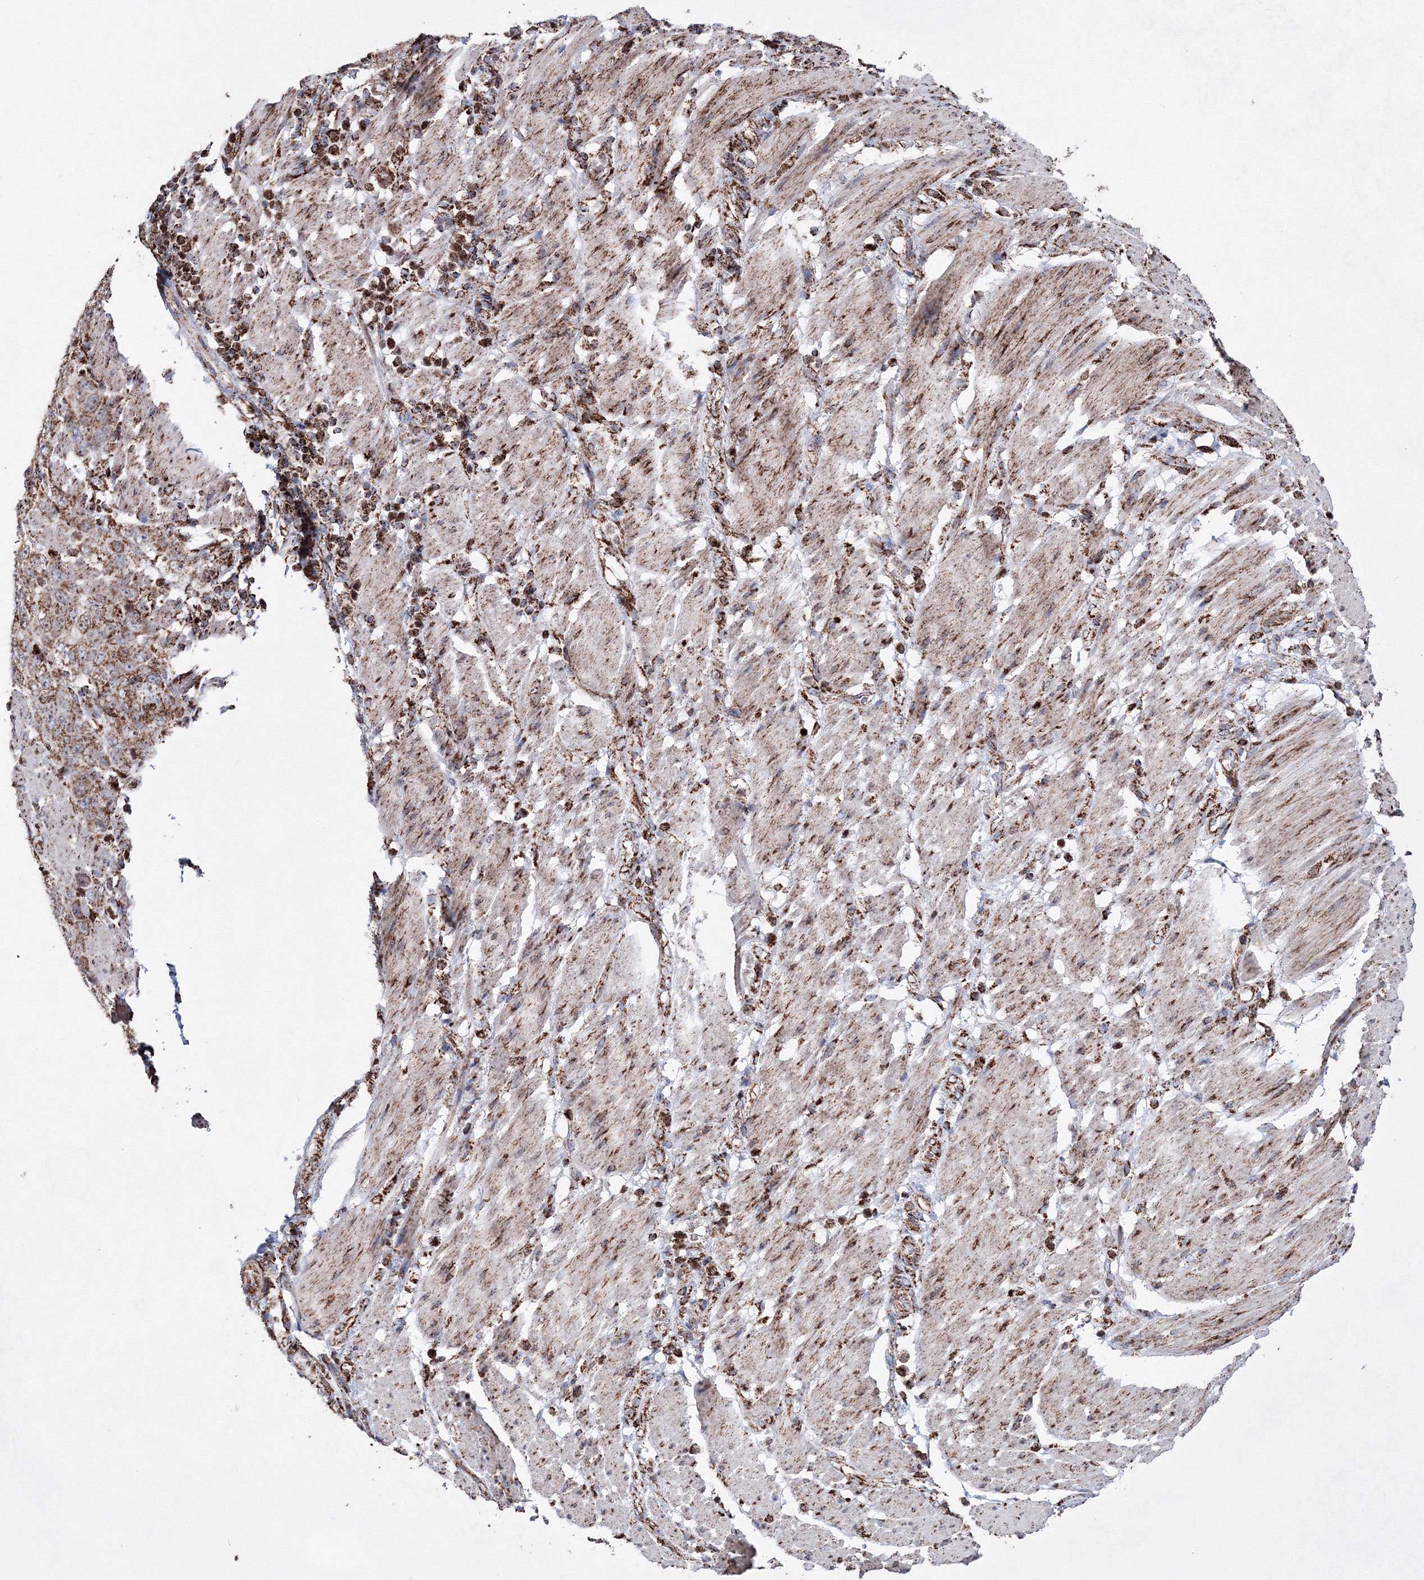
{"staining": {"intensity": "moderate", "quantity": ">75%", "location": "cytoplasmic/membranous"}, "tissue": "stomach cancer", "cell_type": "Tumor cells", "image_type": "cancer", "snomed": [{"axis": "morphology", "description": "Adenocarcinoma, NOS"}, {"axis": "topography", "description": "Stomach"}], "caption": "The photomicrograph demonstrates a brown stain indicating the presence of a protein in the cytoplasmic/membranous of tumor cells in adenocarcinoma (stomach). (Stains: DAB in brown, nuclei in blue, Microscopy: brightfield microscopy at high magnification).", "gene": "HADHB", "patient": {"sex": "male", "age": 48}}